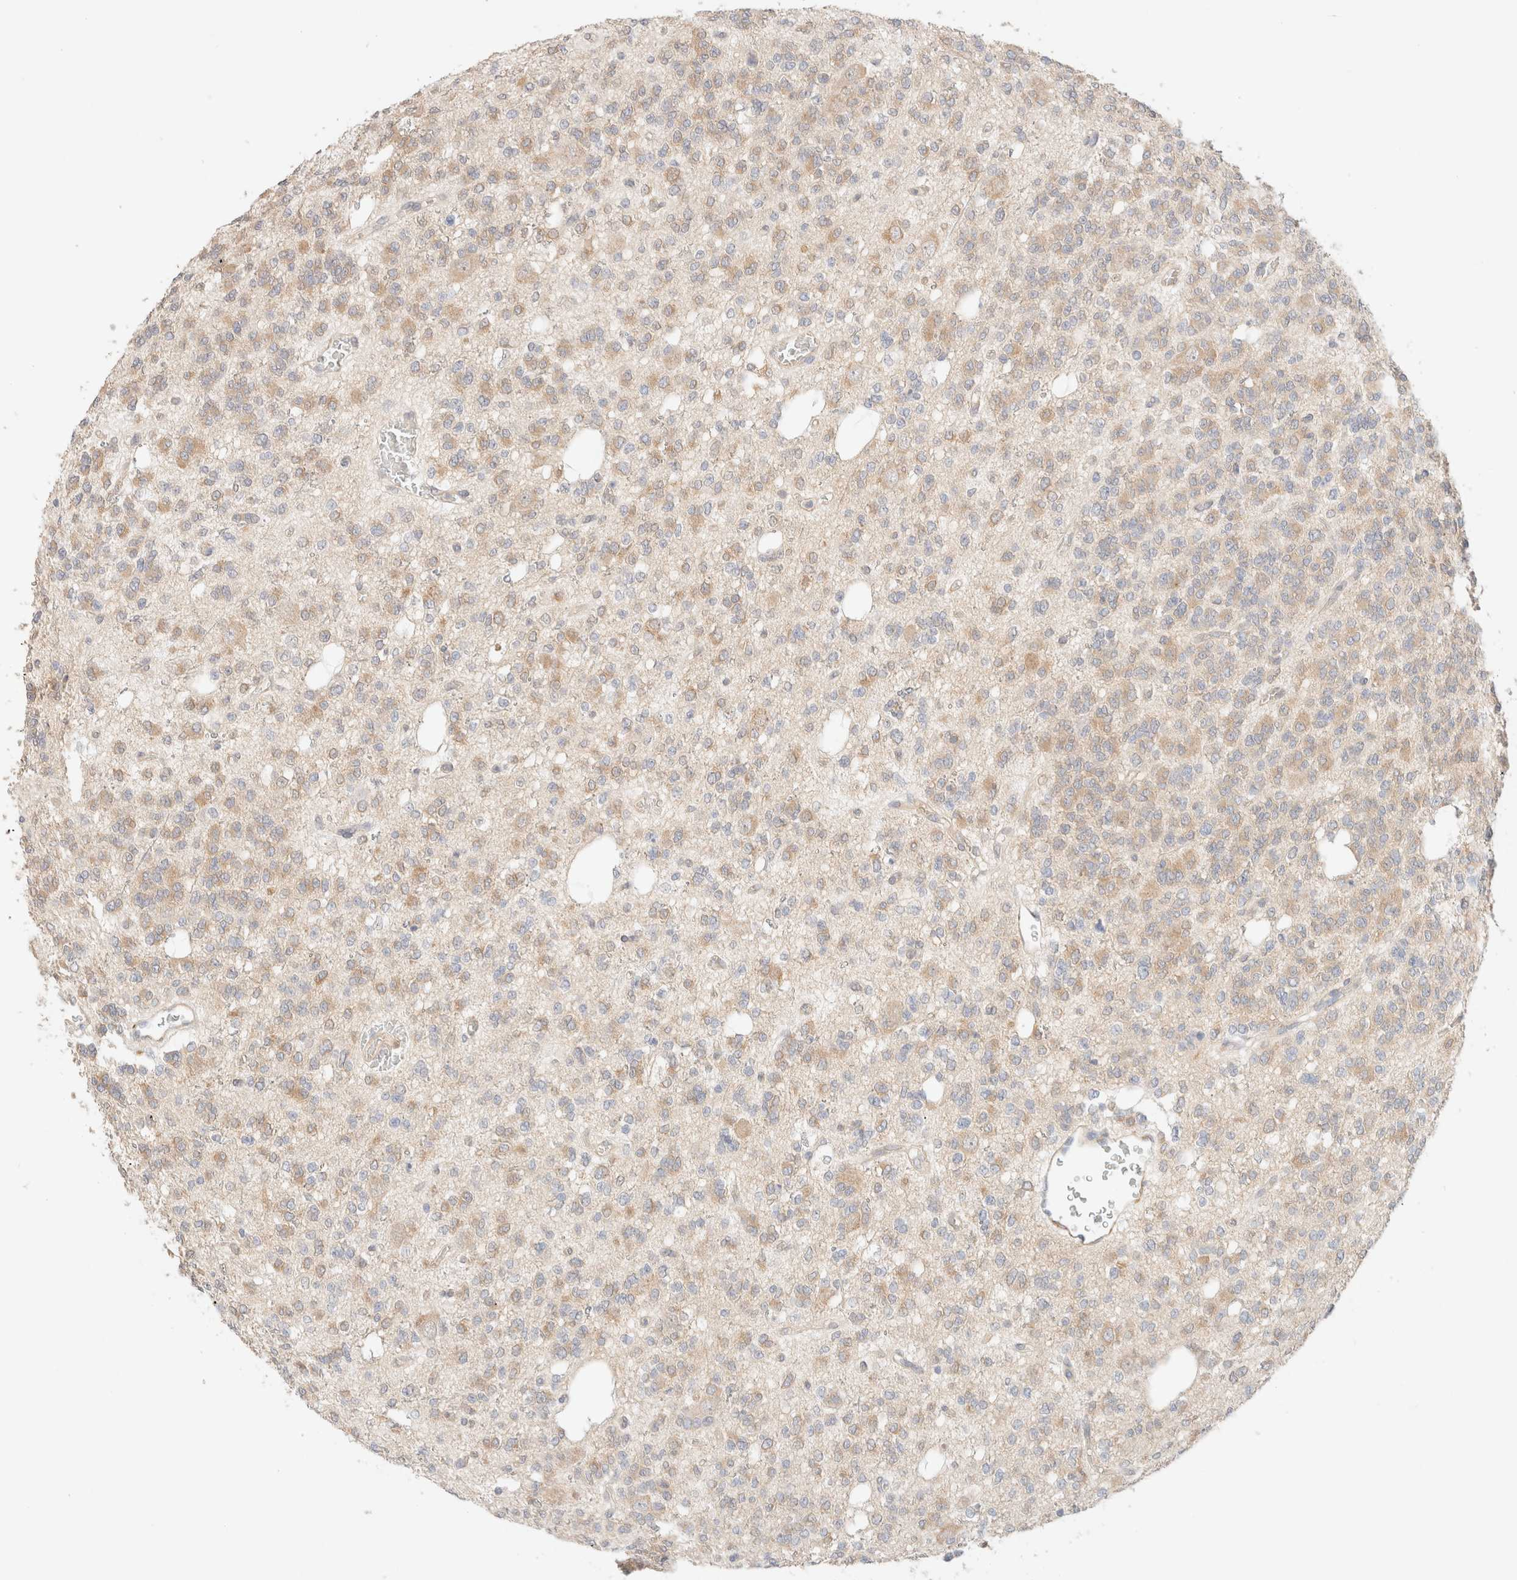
{"staining": {"intensity": "moderate", "quantity": "25%-75%", "location": "cytoplasmic/membranous"}, "tissue": "glioma", "cell_type": "Tumor cells", "image_type": "cancer", "snomed": [{"axis": "morphology", "description": "Glioma, malignant, Low grade"}, {"axis": "topography", "description": "Brain"}], "caption": "Immunohistochemistry (IHC) image of glioma stained for a protein (brown), which reveals medium levels of moderate cytoplasmic/membranous expression in about 25%-75% of tumor cells.", "gene": "CSNK1E", "patient": {"sex": "male", "age": 38}}